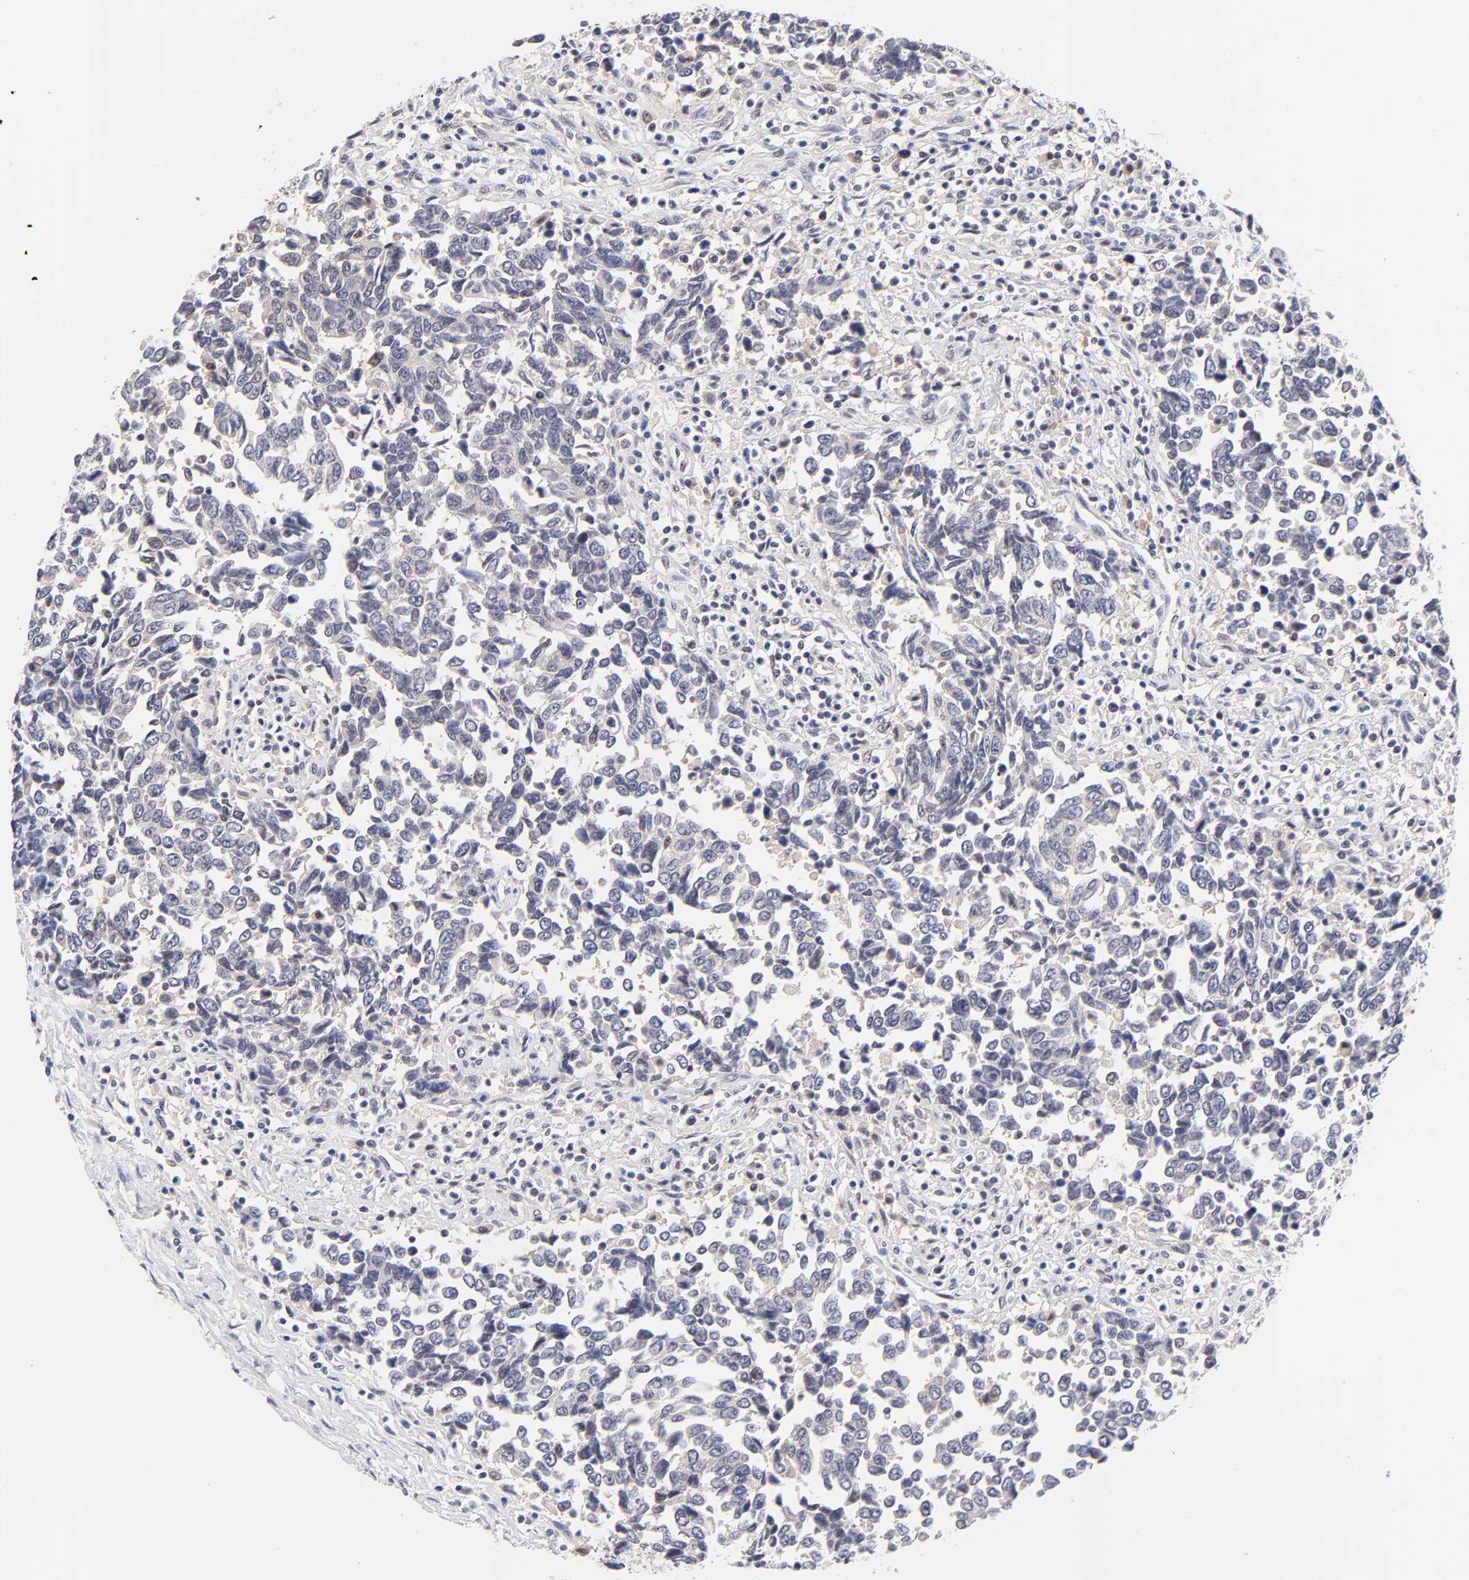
{"staining": {"intensity": "negative", "quantity": "none", "location": "none"}, "tissue": "urothelial cancer", "cell_type": "Tumor cells", "image_type": "cancer", "snomed": [{"axis": "morphology", "description": "Urothelial carcinoma, High grade"}, {"axis": "topography", "description": "Urinary bladder"}], "caption": "The immunohistochemistry (IHC) photomicrograph has no significant staining in tumor cells of urothelial cancer tissue. (DAB (3,3'-diaminobenzidine) immunohistochemistry (IHC) with hematoxylin counter stain).", "gene": "TXNL1", "patient": {"sex": "male", "age": 86}}